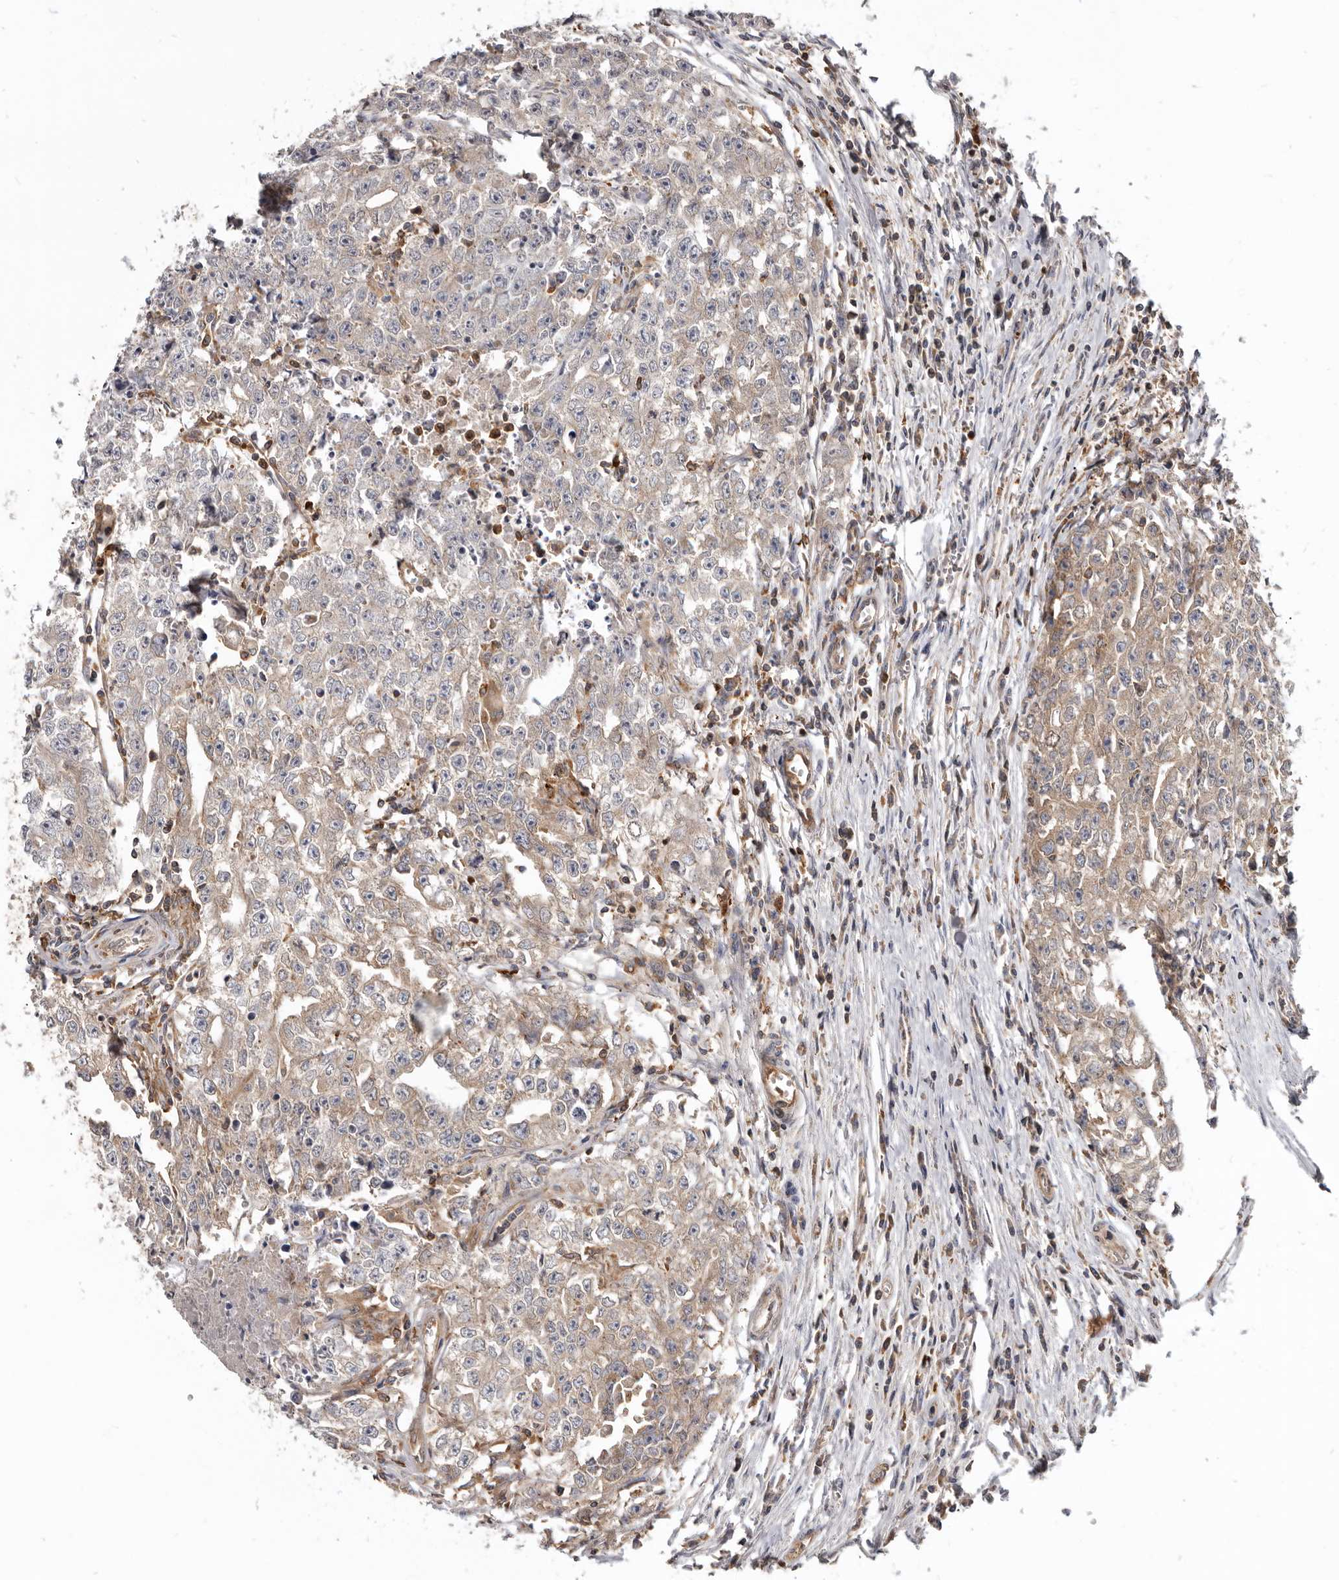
{"staining": {"intensity": "weak", "quantity": ">75%", "location": "cytoplasmic/membranous"}, "tissue": "testis cancer", "cell_type": "Tumor cells", "image_type": "cancer", "snomed": [{"axis": "morphology", "description": "Seminoma, NOS"}, {"axis": "morphology", "description": "Carcinoma, Embryonal, NOS"}, {"axis": "topography", "description": "Testis"}], "caption": "Testis cancer (seminoma) stained with a protein marker displays weak staining in tumor cells.", "gene": "CBL", "patient": {"sex": "male", "age": 43}}